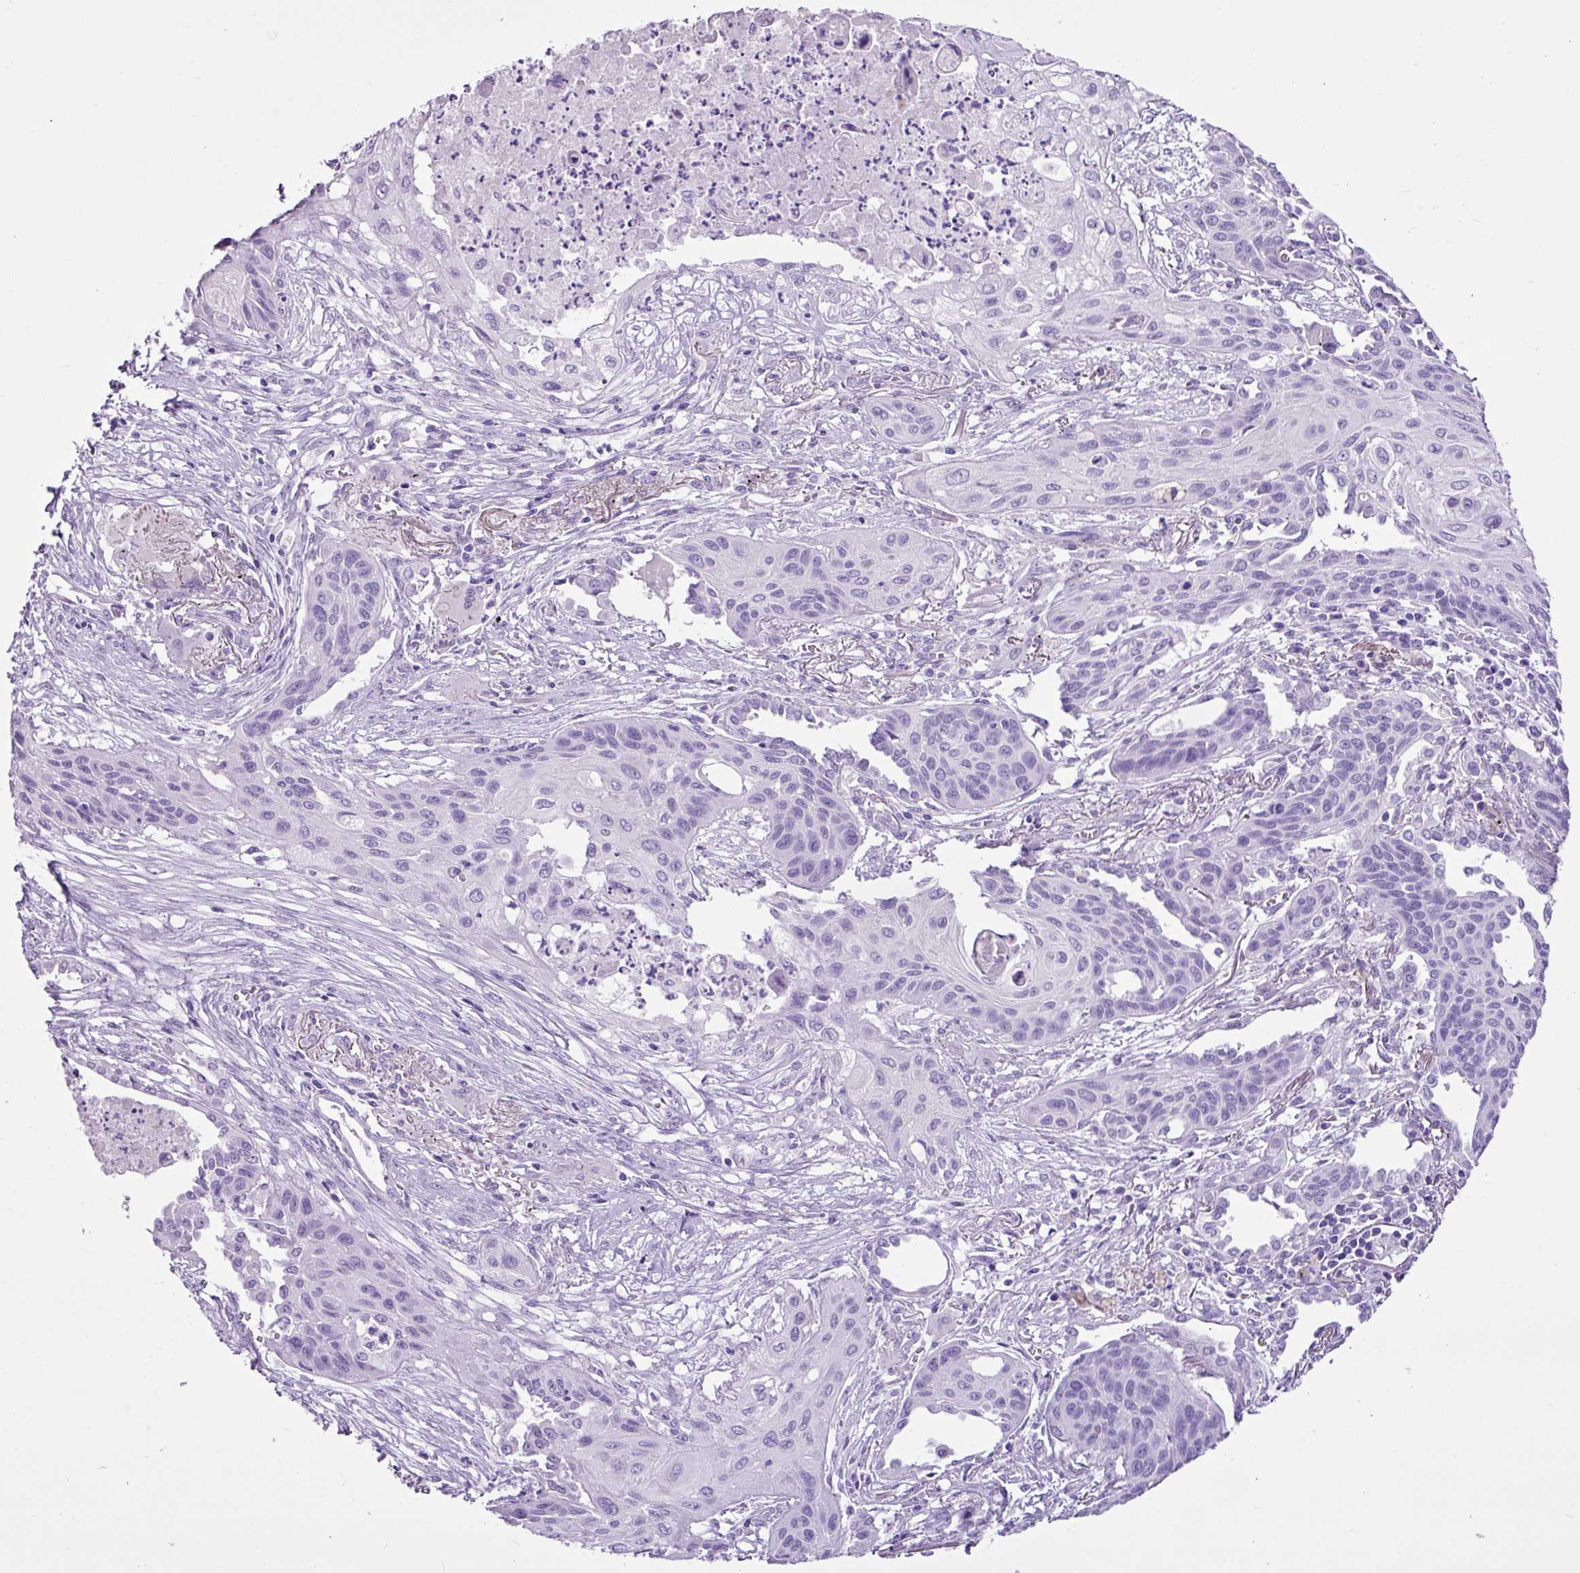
{"staining": {"intensity": "negative", "quantity": "none", "location": "none"}, "tissue": "lung cancer", "cell_type": "Tumor cells", "image_type": "cancer", "snomed": [{"axis": "morphology", "description": "Squamous cell carcinoma, NOS"}, {"axis": "topography", "description": "Lung"}], "caption": "Histopathology image shows no significant protein expression in tumor cells of squamous cell carcinoma (lung).", "gene": "PGR", "patient": {"sex": "male", "age": 71}}